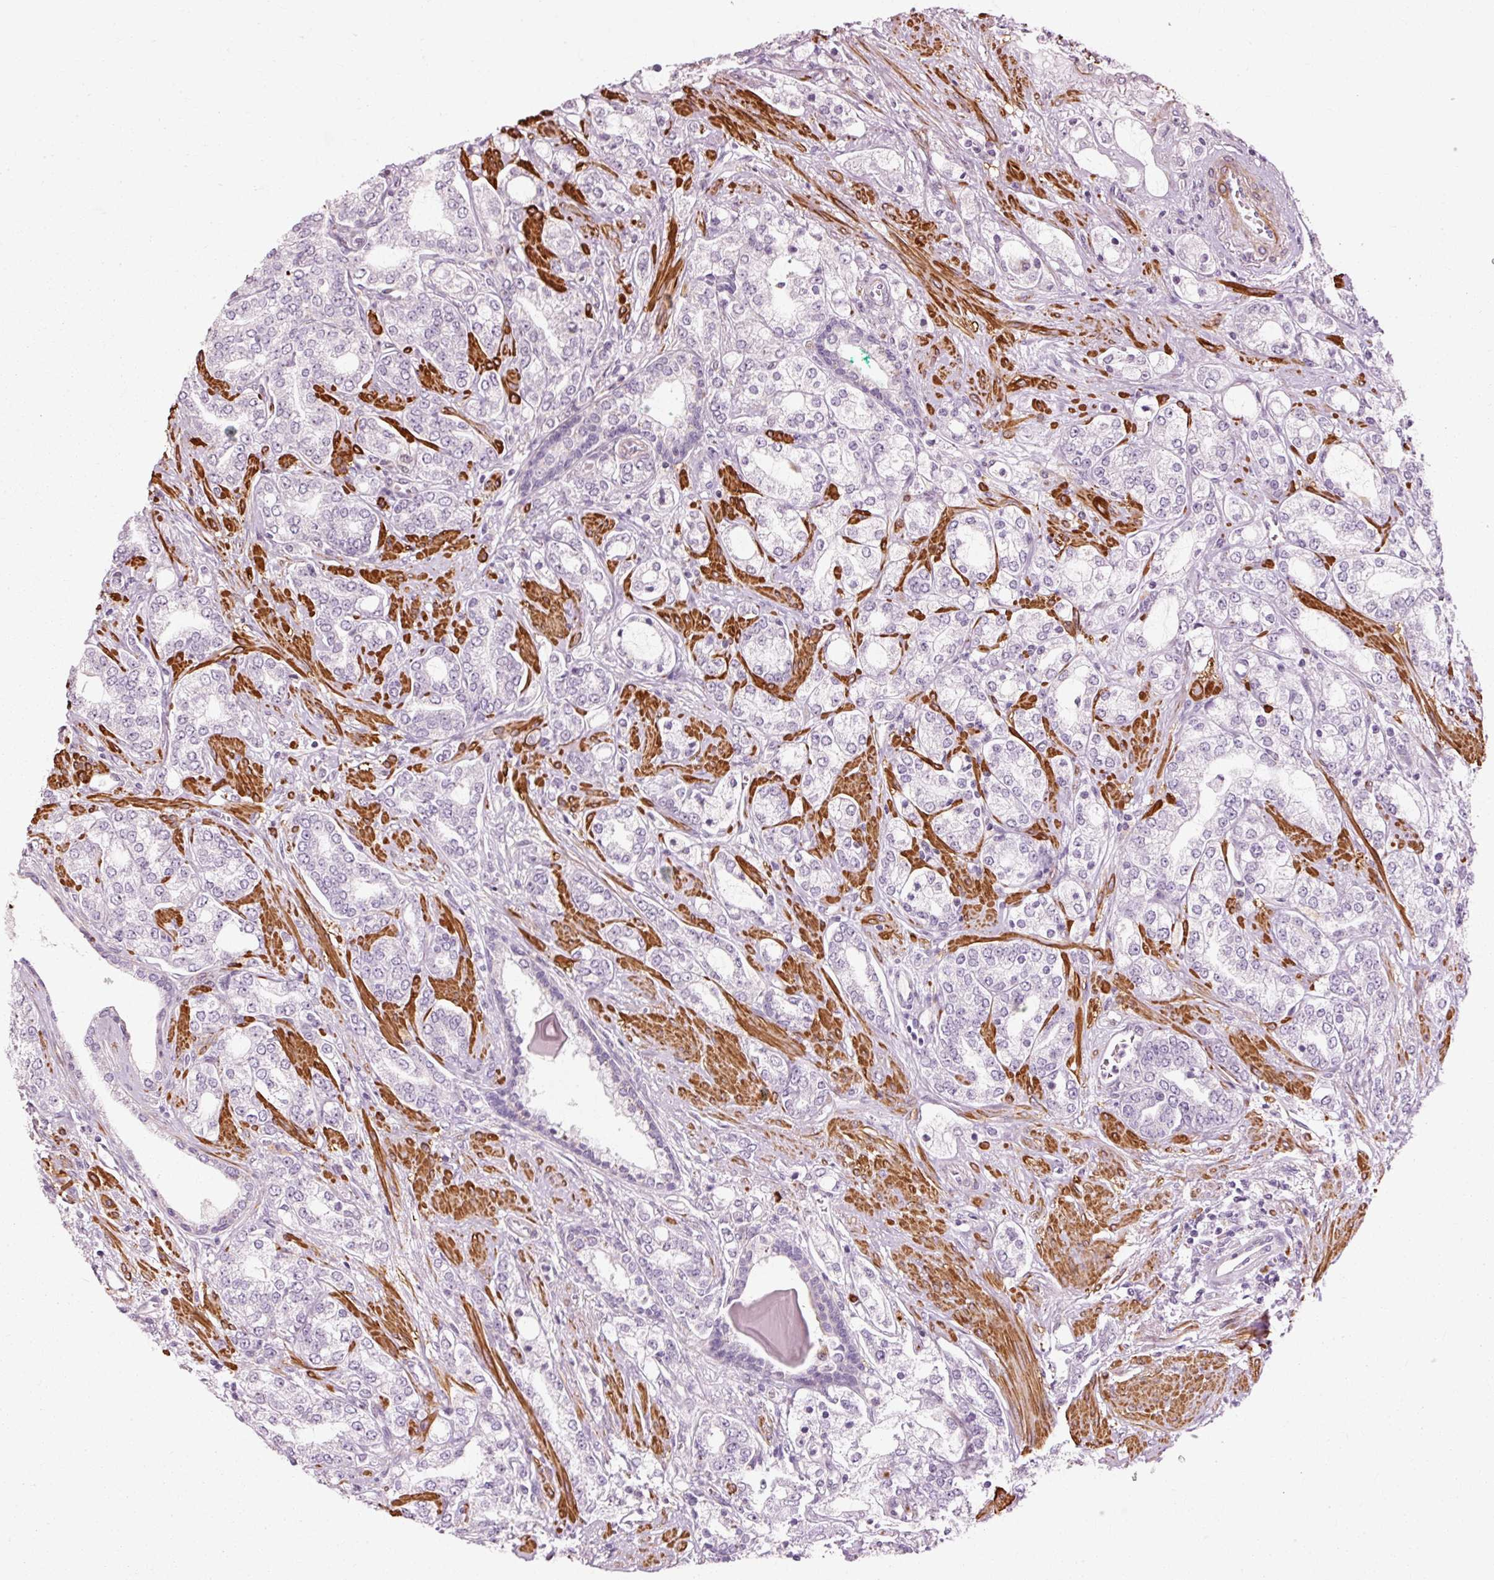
{"staining": {"intensity": "negative", "quantity": "none", "location": "none"}, "tissue": "prostate cancer", "cell_type": "Tumor cells", "image_type": "cancer", "snomed": [{"axis": "morphology", "description": "Adenocarcinoma, High grade"}, {"axis": "topography", "description": "Prostate"}], "caption": "Photomicrograph shows no significant protein staining in tumor cells of prostate adenocarcinoma (high-grade).", "gene": "RGPD5", "patient": {"sex": "male", "age": 64}}